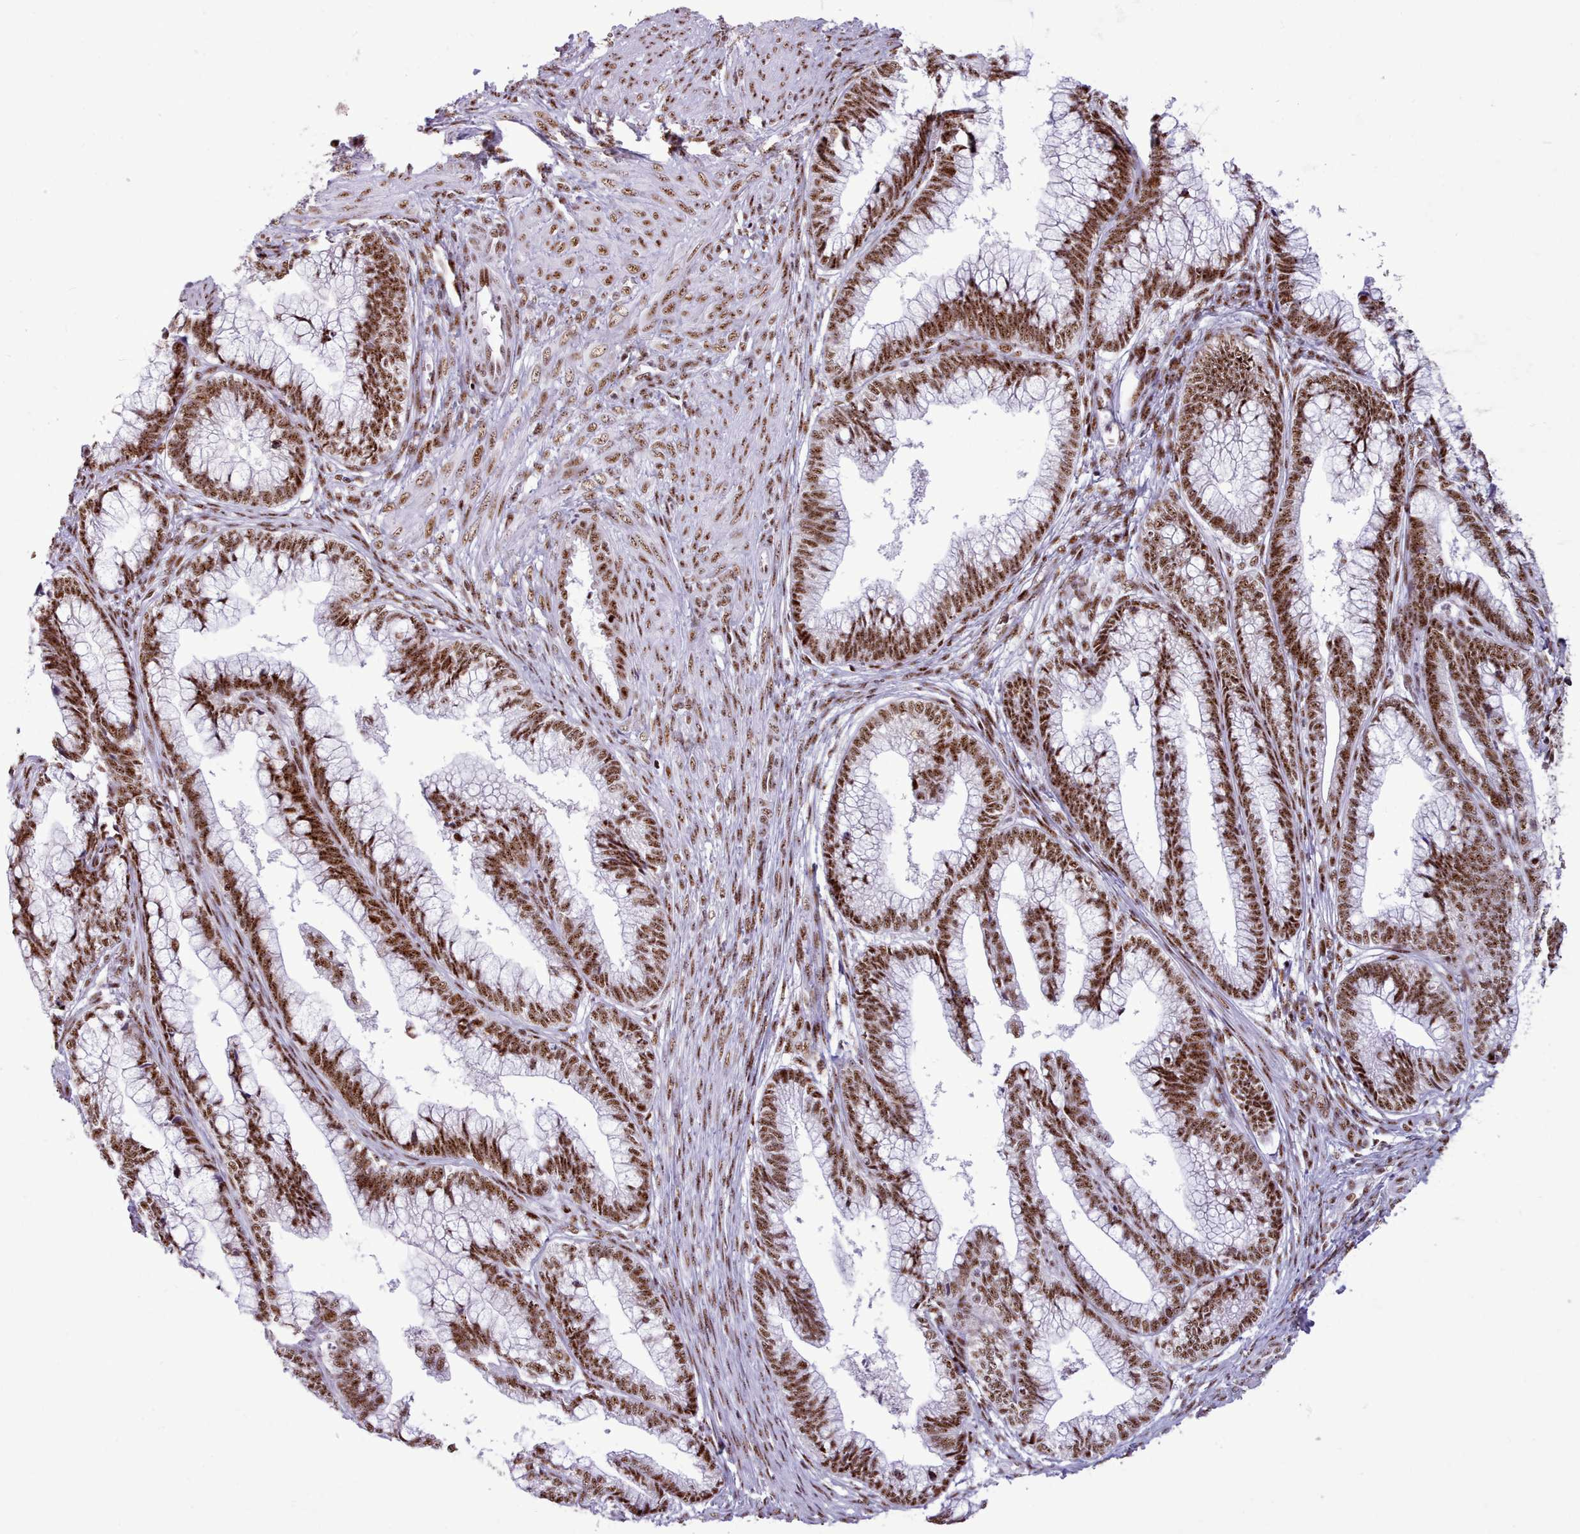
{"staining": {"intensity": "strong", "quantity": ">75%", "location": "nuclear"}, "tissue": "cervical cancer", "cell_type": "Tumor cells", "image_type": "cancer", "snomed": [{"axis": "morphology", "description": "Adenocarcinoma, NOS"}, {"axis": "topography", "description": "Cervix"}], "caption": "Cervical cancer (adenocarcinoma) stained with DAB immunohistochemistry displays high levels of strong nuclear expression in approximately >75% of tumor cells.", "gene": "TMEM35B", "patient": {"sex": "female", "age": 44}}